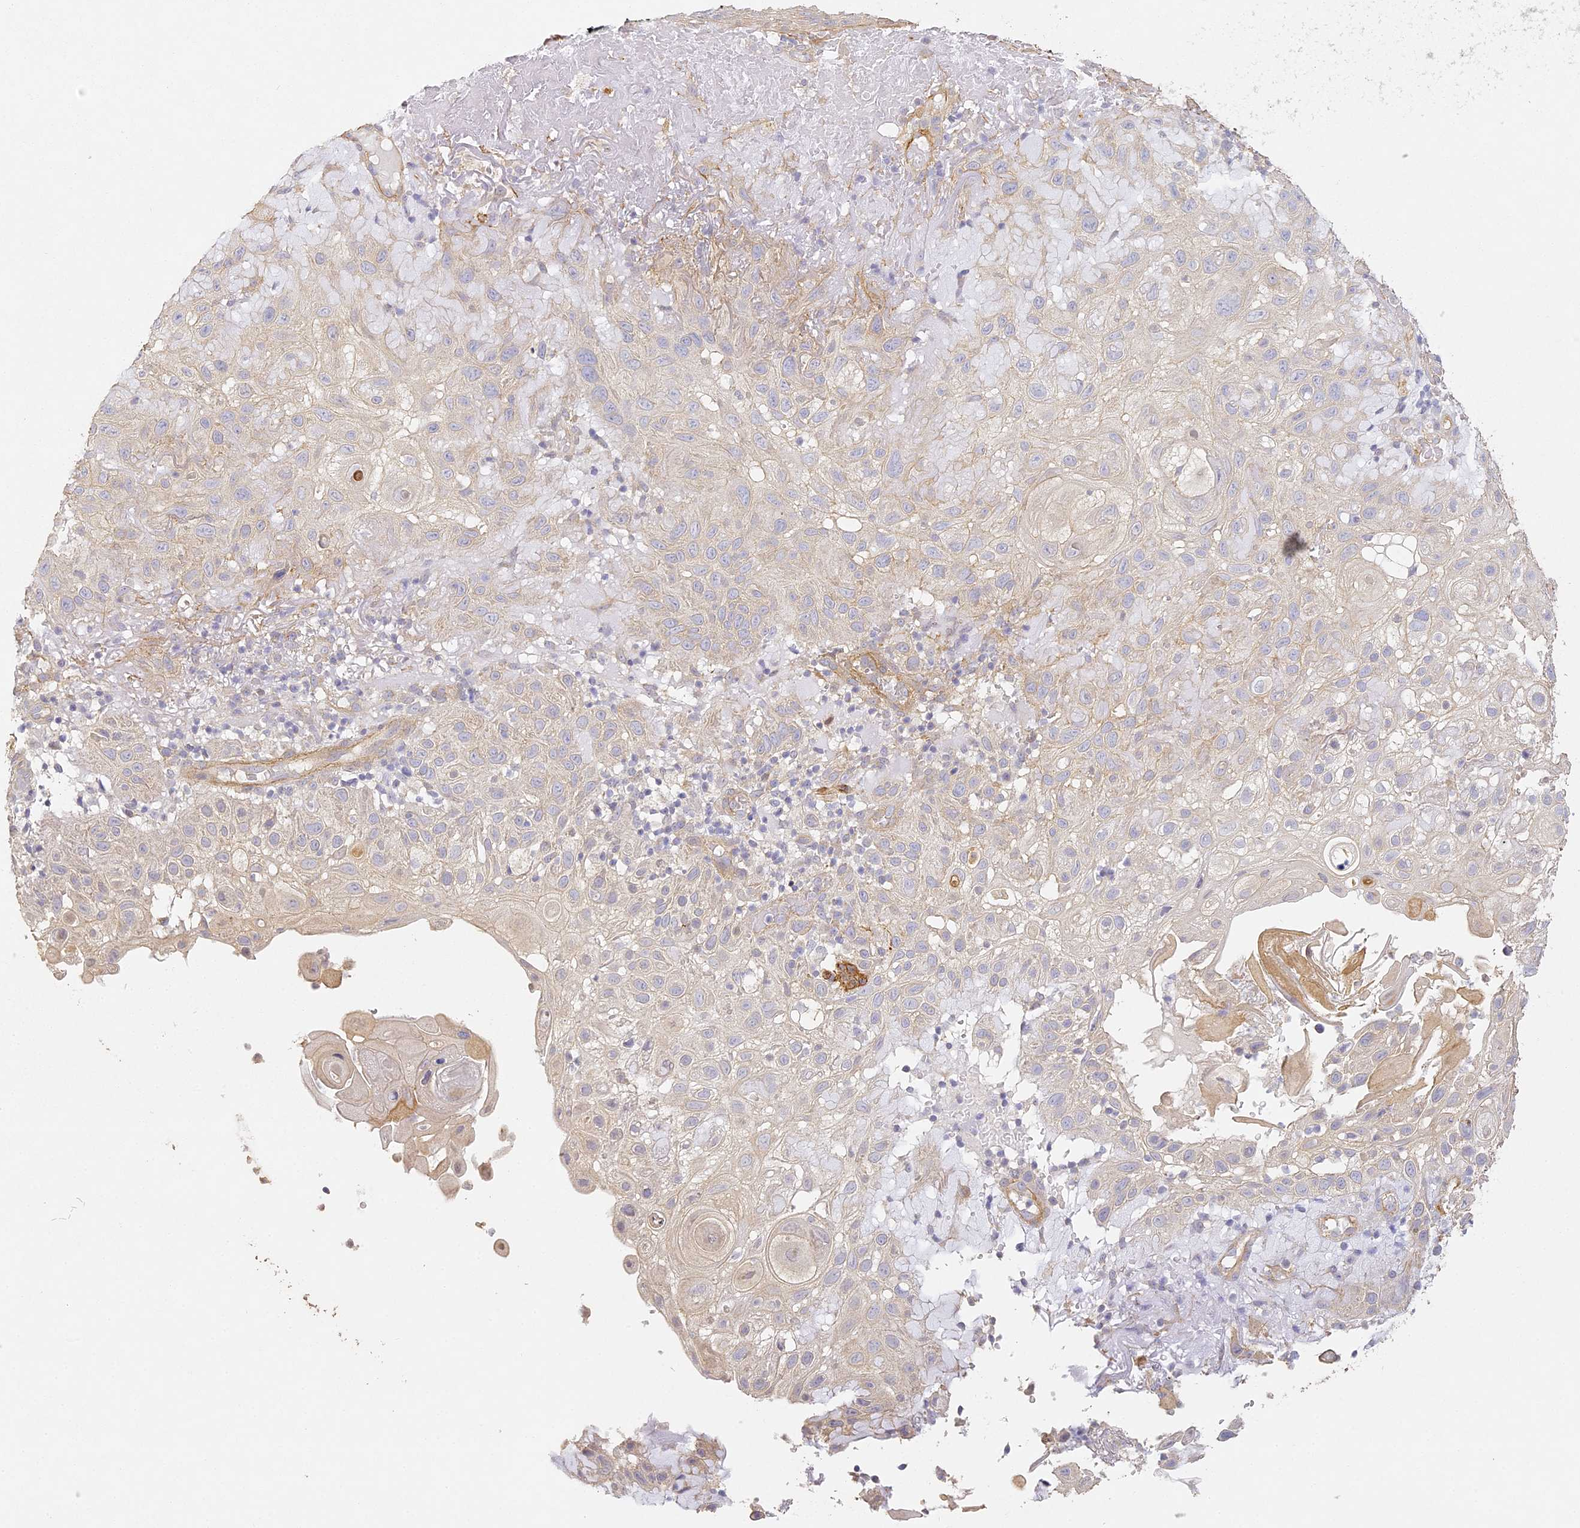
{"staining": {"intensity": "weak", "quantity": "<25%", "location": "cytoplasmic/membranous"}, "tissue": "skin cancer", "cell_type": "Tumor cells", "image_type": "cancer", "snomed": [{"axis": "morphology", "description": "Normal tissue, NOS"}, {"axis": "morphology", "description": "Squamous cell carcinoma, NOS"}, {"axis": "topography", "description": "Skin"}], "caption": "An immunohistochemistry (IHC) histopathology image of skin cancer (squamous cell carcinoma) is shown. There is no staining in tumor cells of skin cancer (squamous cell carcinoma). The staining was performed using DAB to visualize the protein expression in brown, while the nuclei were stained in blue with hematoxylin (Magnification: 20x).", "gene": "MED28", "patient": {"sex": "female", "age": 96}}